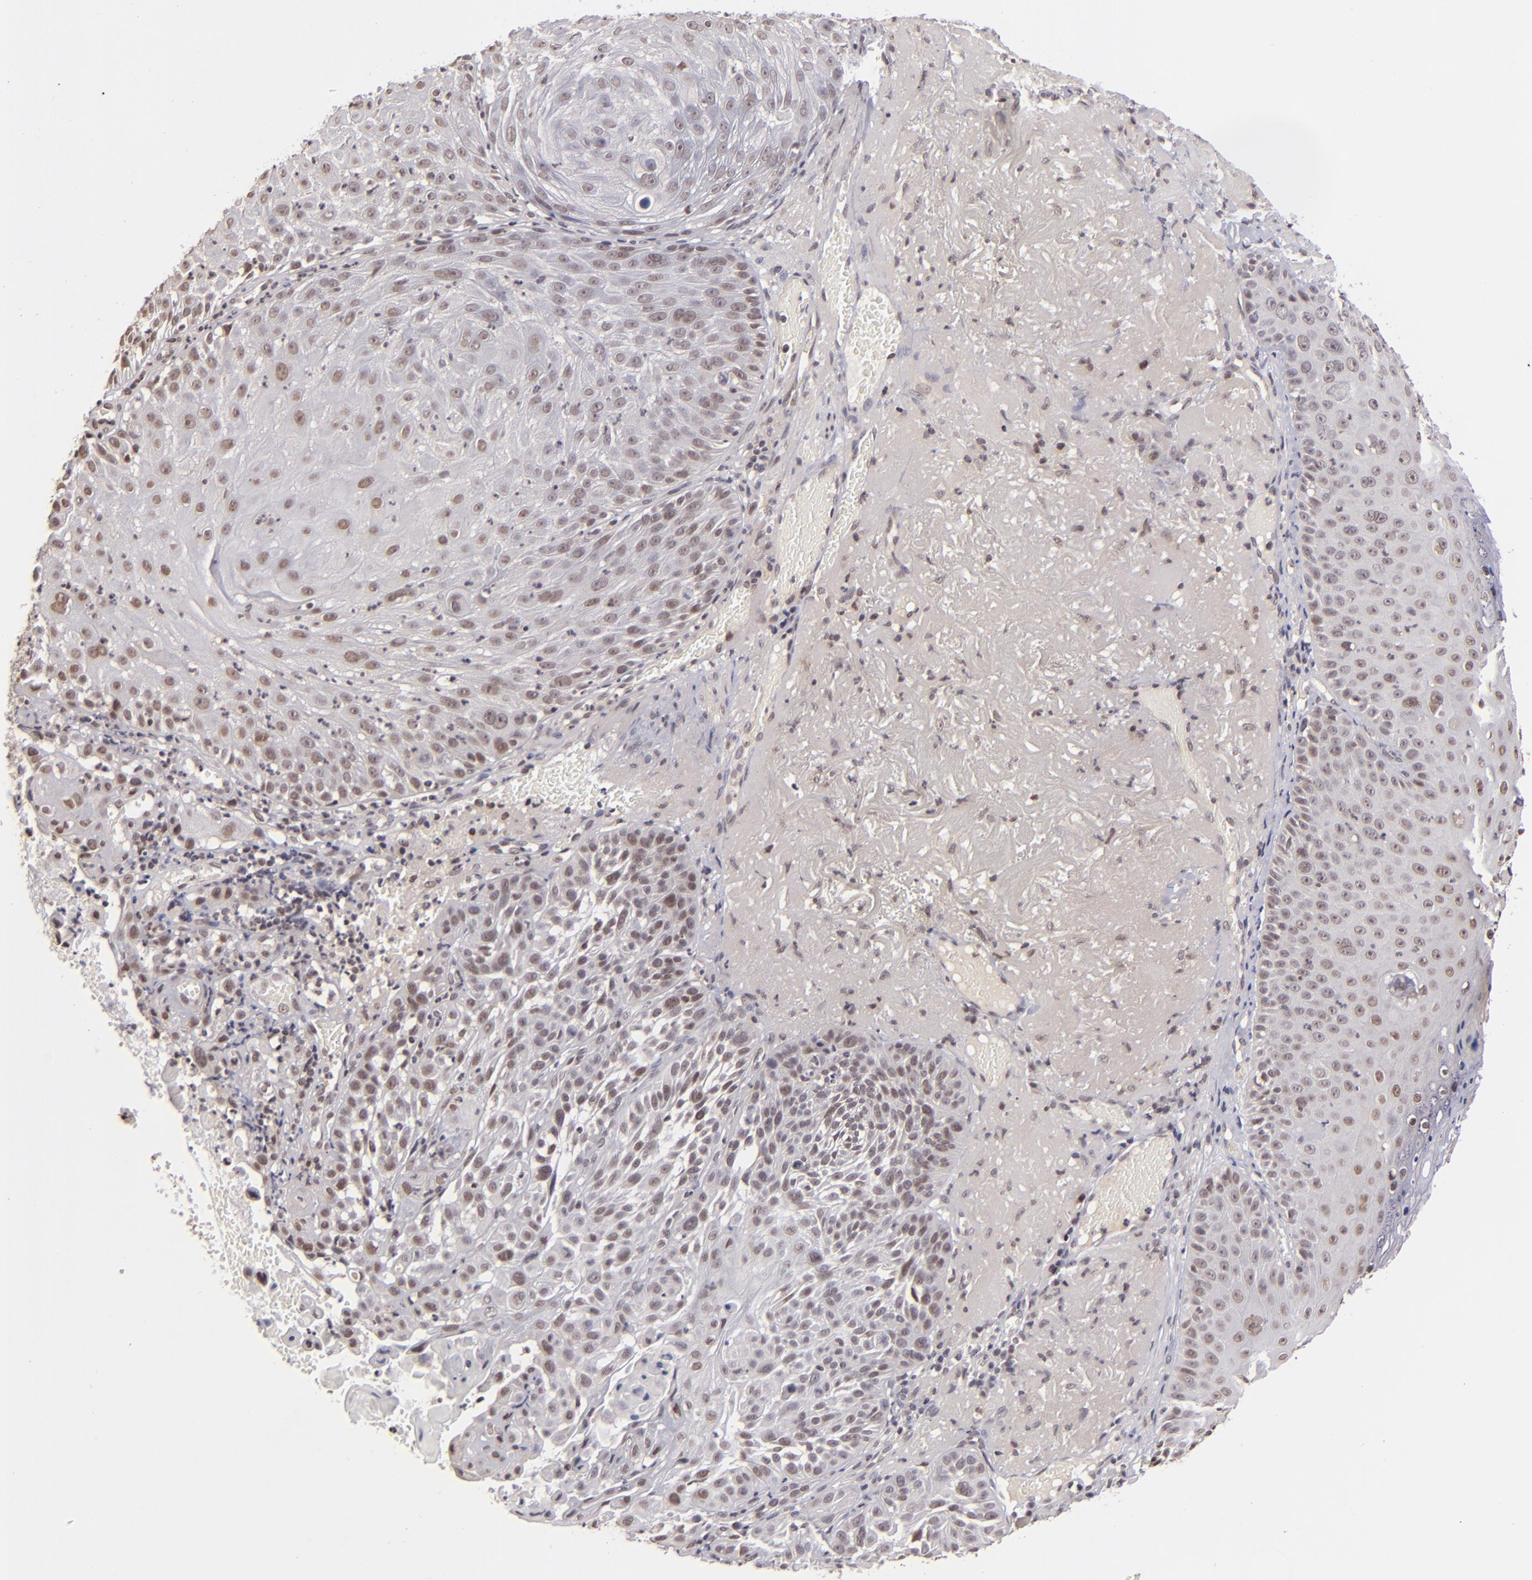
{"staining": {"intensity": "weak", "quantity": "<25%", "location": "nuclear"}, "tissue": "skin cancer", "cell_type": "Tumor cells", "image_type": "cancer", "snomed": [{"axis": "morphology", "description": "Squamous cell carcinoma, NOS"}, {"axis": "topography", "description": "Skin"}], "caption": "High power microscopy histopathology image of an immunohistochemistry image of skin cancer (squamous cell carcinoma), revealing no significant staining in tumor cells.", "gene": "RARB", "patient": {"sex": "female", "age": 89}}